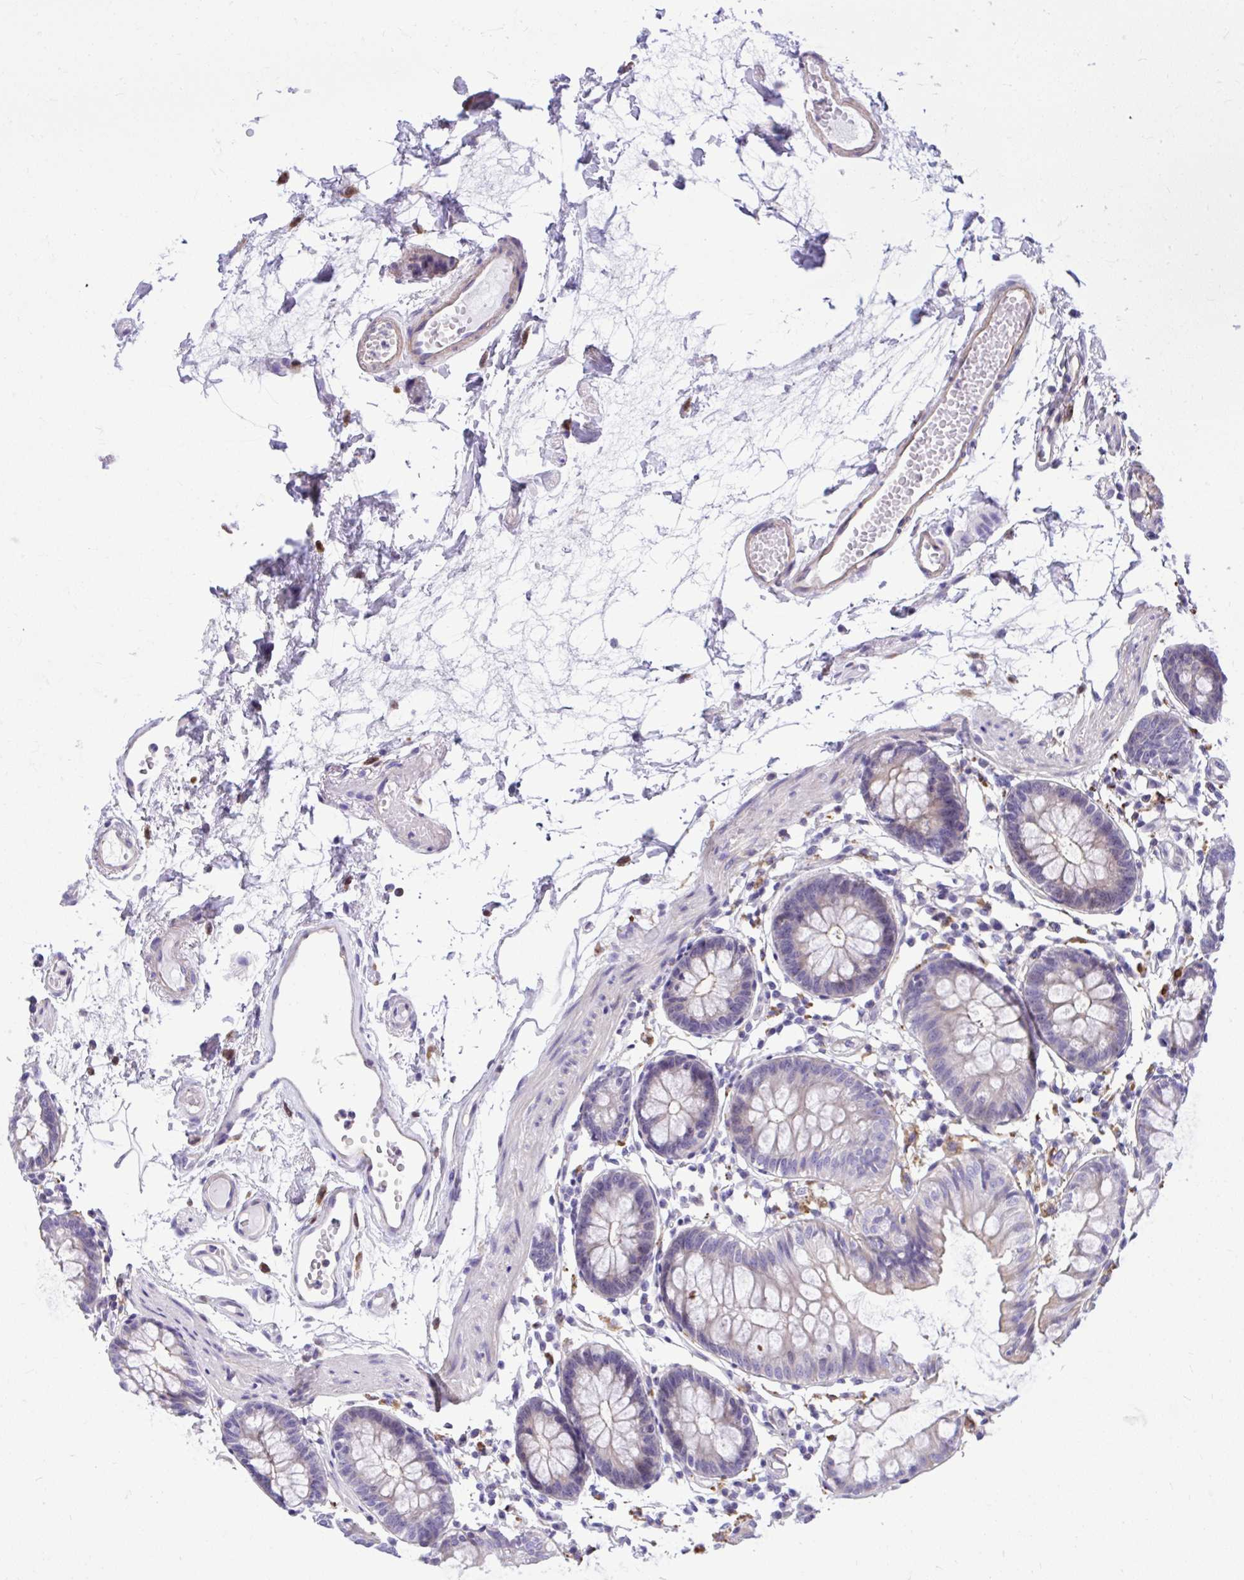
{"staining": {"intensity": "negative", "quantity": "none", "location": "none"}, "tissue": "colon", "cell_type": "Endothelial cells", "image_type": "normal", "snomed": [{"axis": "morphology", "description": "Normal tissue, NOS"}, {"axis": "topography", "description": "Colon"}], "caption": "Colon stained for a protein using IHC demonstrates no positivity endothelial cells.", "gene": "GRK4", "patient": {"sex": "female", "age": 84}}